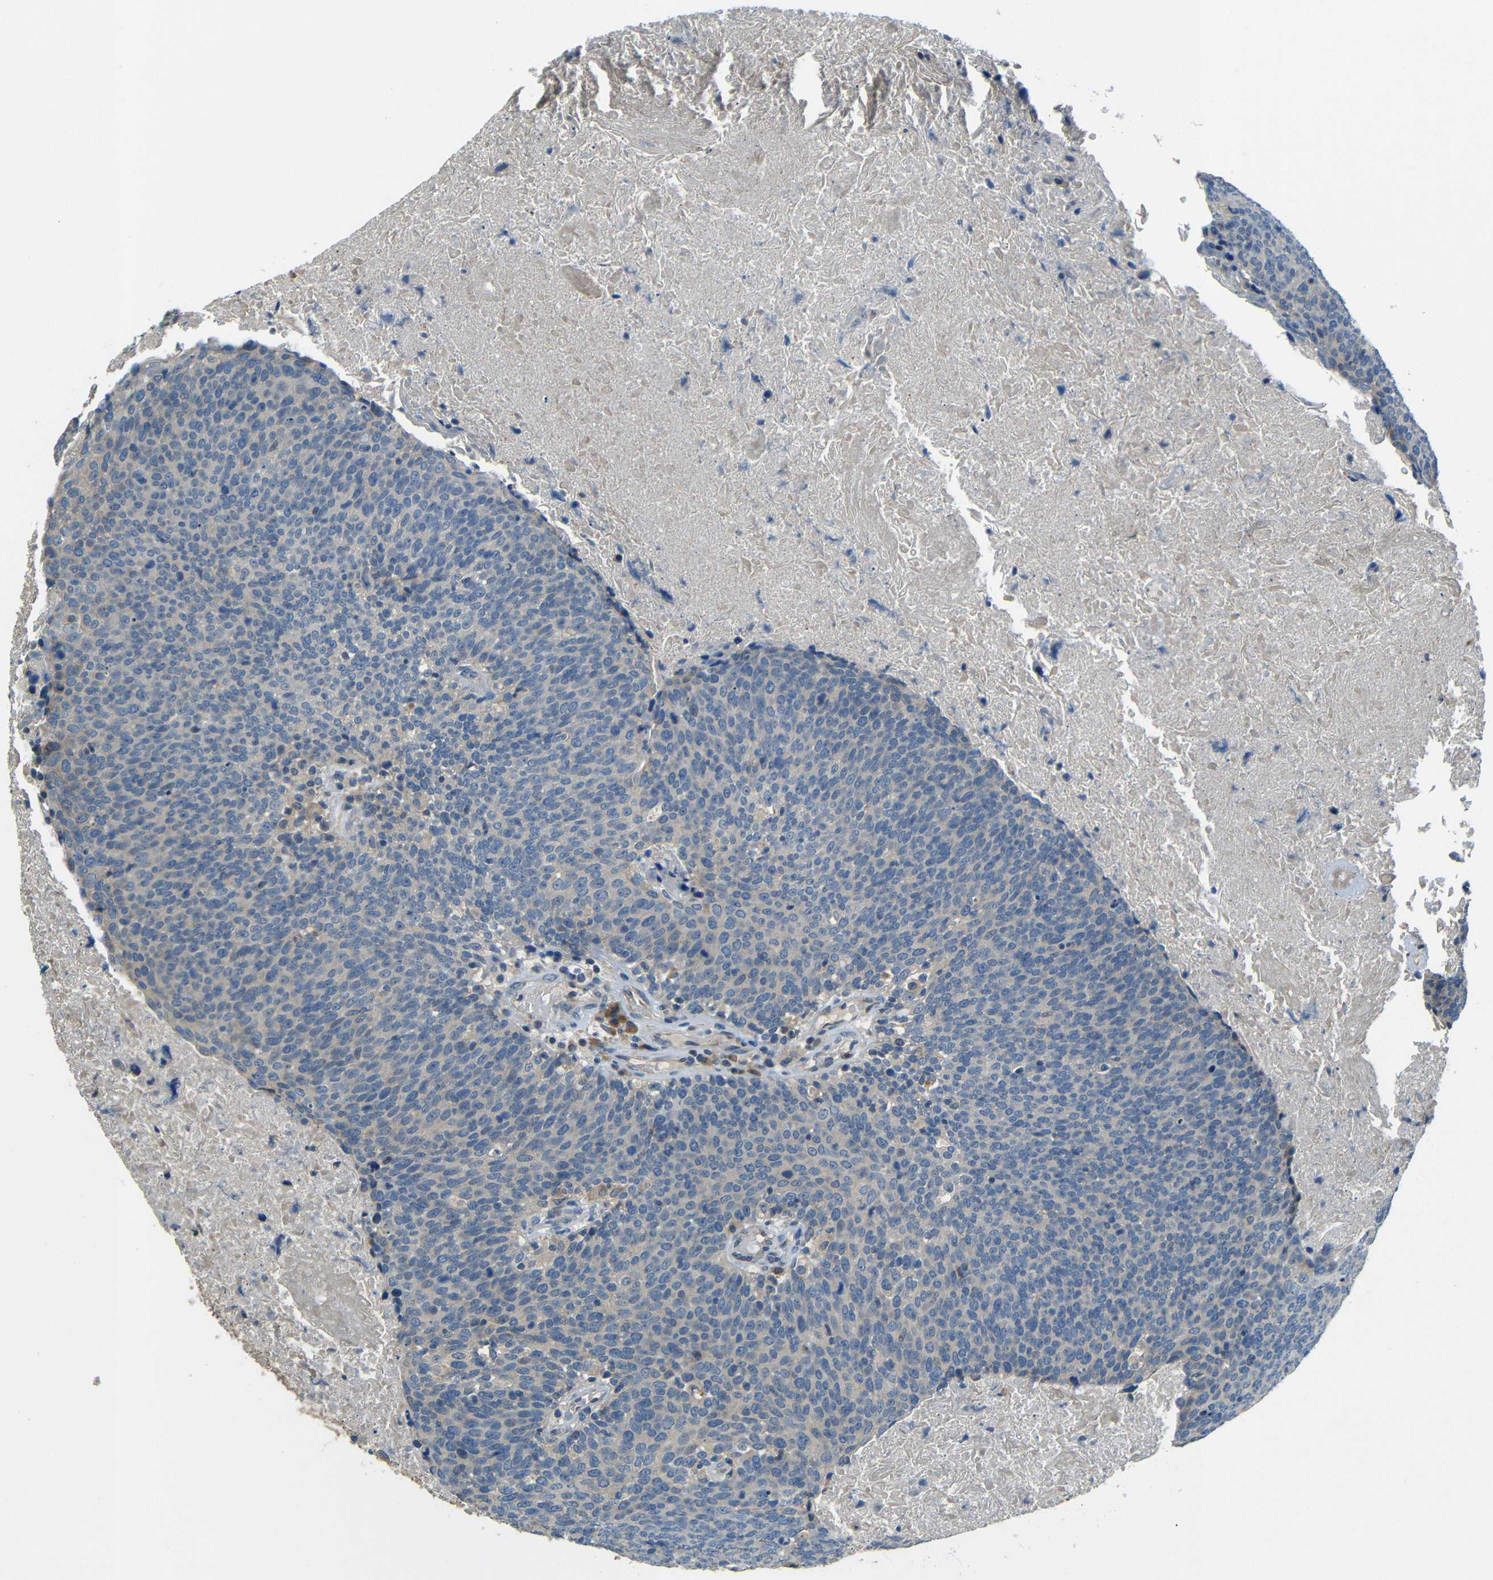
{"staining": {"intensity": "negative", "quantity": "none", "location": "none"}, "tissue": "head and neck cancer", "cell_type": "Tumor cells", "image_type": "cancer", "snomed": [{"axis": "morphology", "description": "Squamous cell carcinoma, NOS"}, {"axis": "morphology", "description": "Squamous cell carcinoma, metastatic, NOS"}, {"axis": "topography", "description": "Lymph node"}, {"axis": "topography", "description": "Head-Neck"}], "caption": "Tumor cells are negative for protein expression in human head and neck cancer.", "gene": "FNDC3A", "patient": {"sex": "male", "age": 62}}